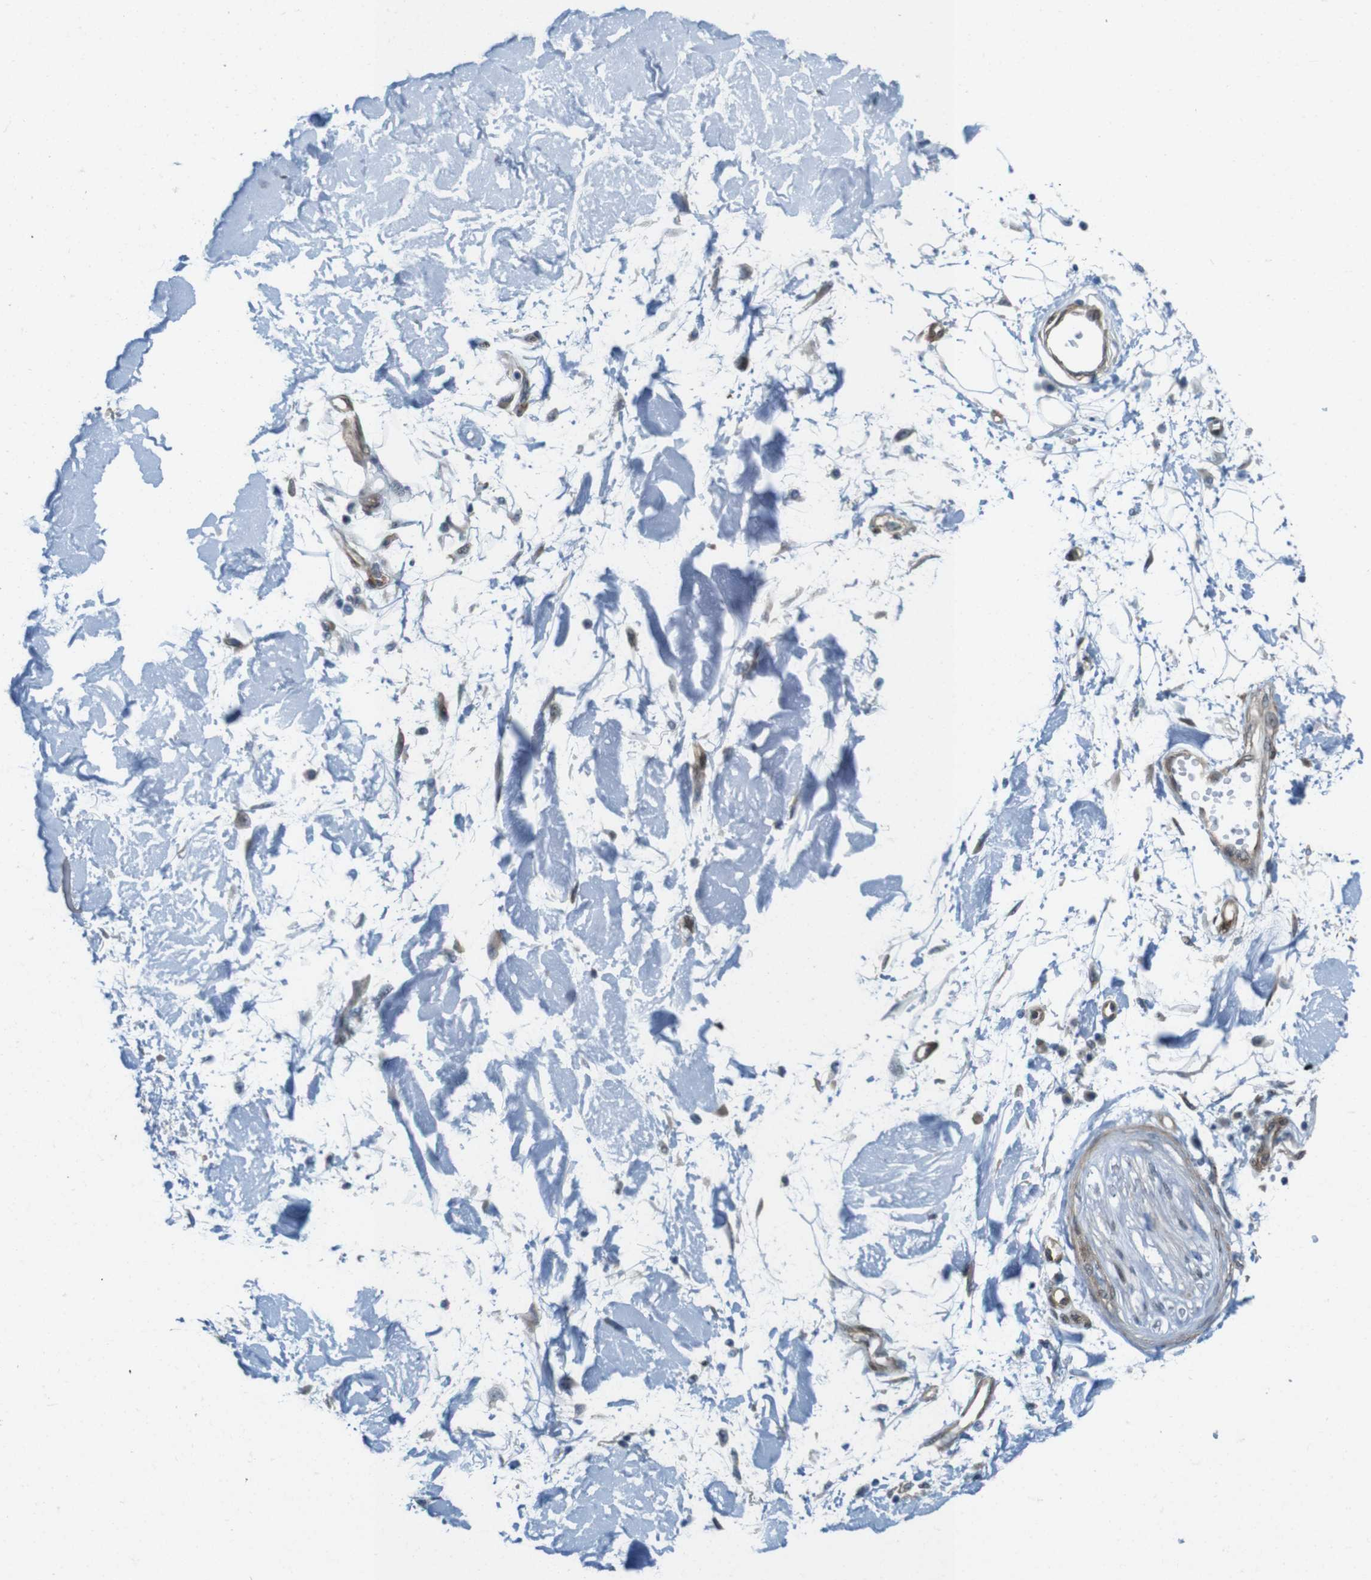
{"staining": {"intensity": "negative", "quantity": "none", "location": "none"}, "tissue": "adipose tissue", "cell_type": "Adipocytes", "image_type": "normal", "snomed": [{"axis": "morphology", "description": "Squamous cell carcinoma, NOS"}, {"axis": "topography", "description": "Skin"}], "caption": "Immunohistochemistry histopathology image of normal adipose tissue stained for a protein (brown), which demonstrates no expression in adipocytes. (DAB (3,3'-diaminobenzidine) immunohistochemistry (IHC) visualized using brightfield microscopy, high magnification).", "gene": "SKI", "patient": {"sex": "male", "age": 83}}